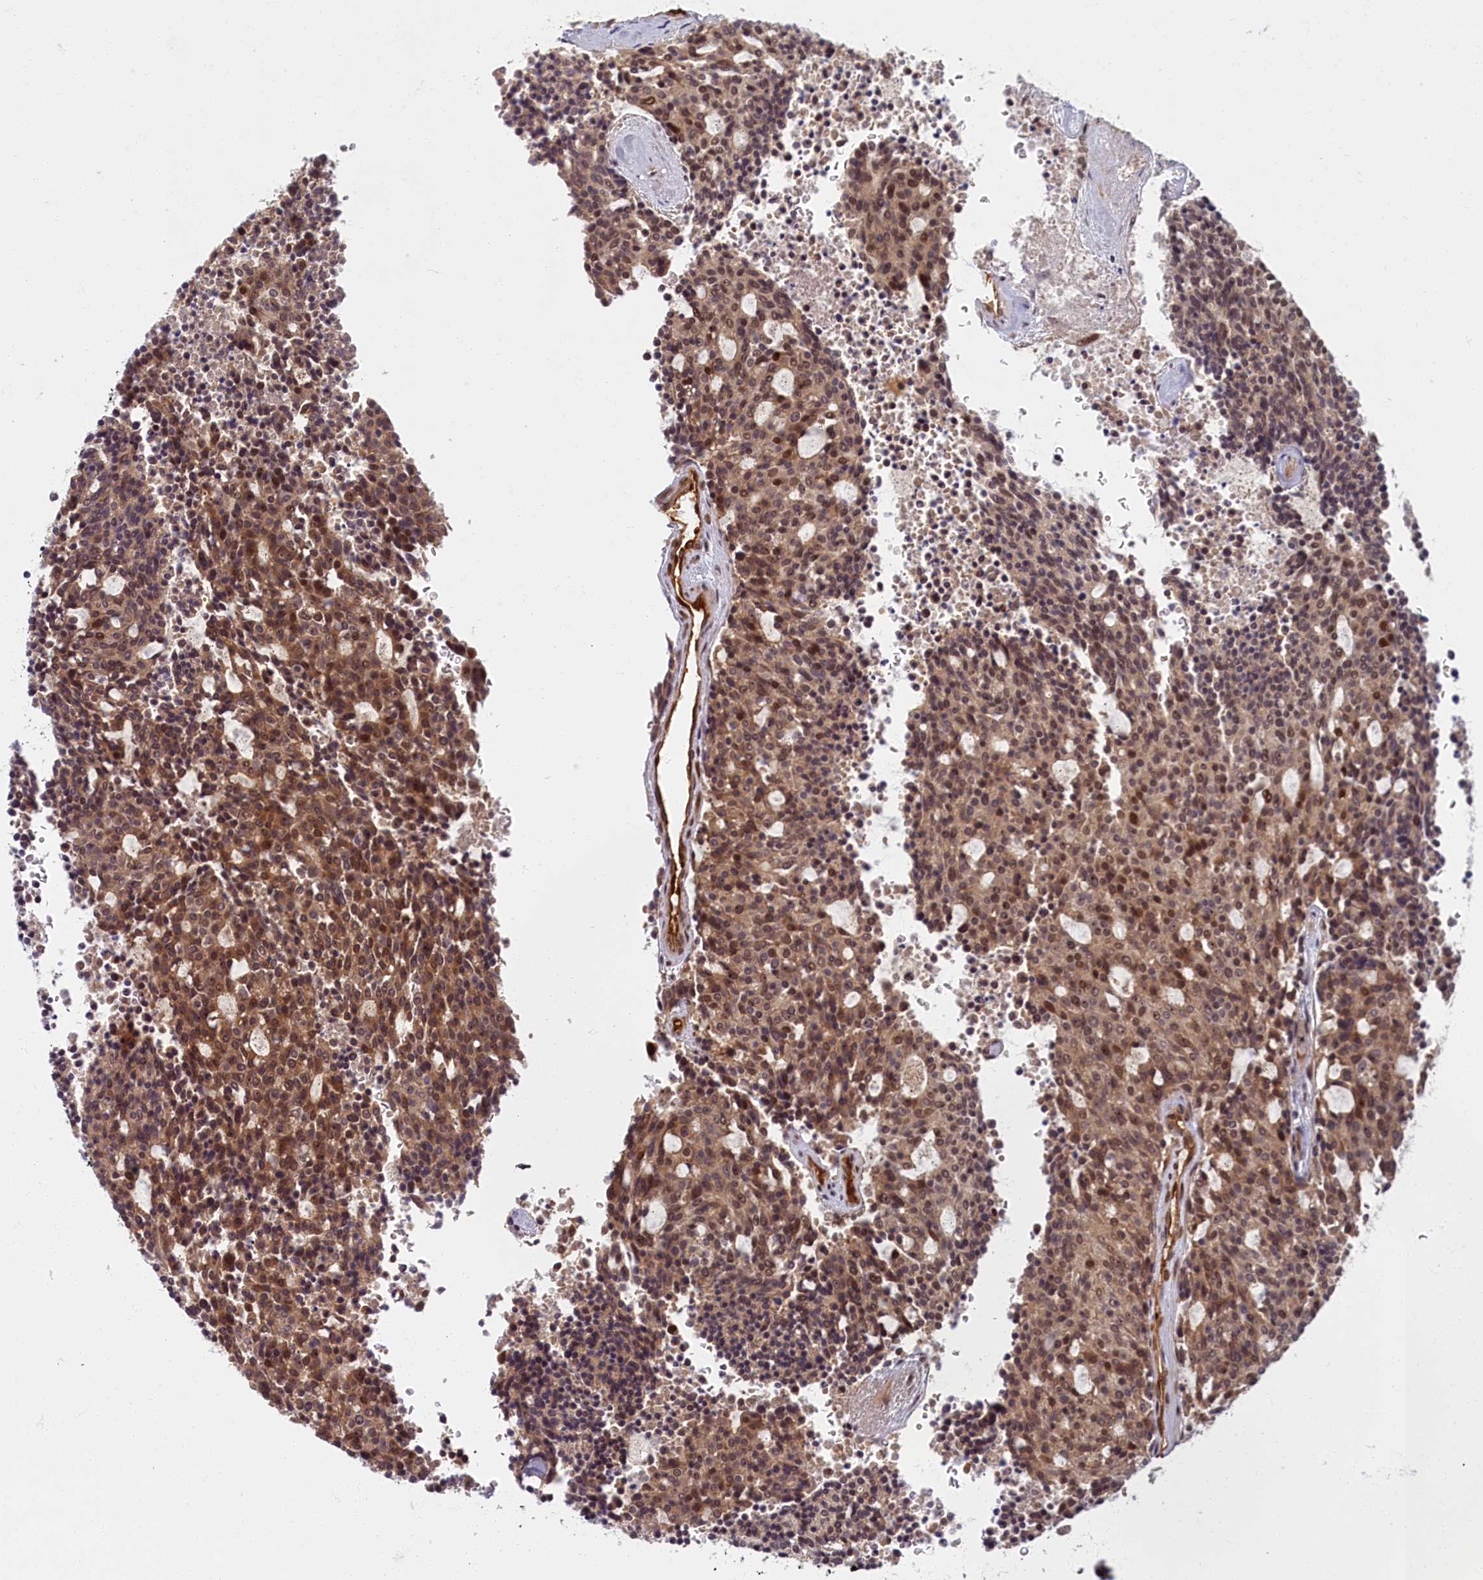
{"staining": {"intensity": "moderate", "quantity": ">75%", "location": "cytoplasmic/membranous,nuclear"}, "tissue": "carcinoid", "cell_type": "Tumor cells", "image_type": "cancer", "snomed": [{"axis": "morphology", "description": "Carcinoid, malignant, NOS"}, {"axis": "topography", "description": "Pancreas"}], "caption": "DAB (3,3'-diaminobenzidine) immunohistochemical staining of malignant carcinoid exhibits moderate cytoplasmic/membranous and nuclear protein expression in about >75% of tumor cells. (brown staining indicates protein expression, while blue staining denotes nuclei).", "gene": "SNRK", "patient": {"sex": "female", "age": 54}}